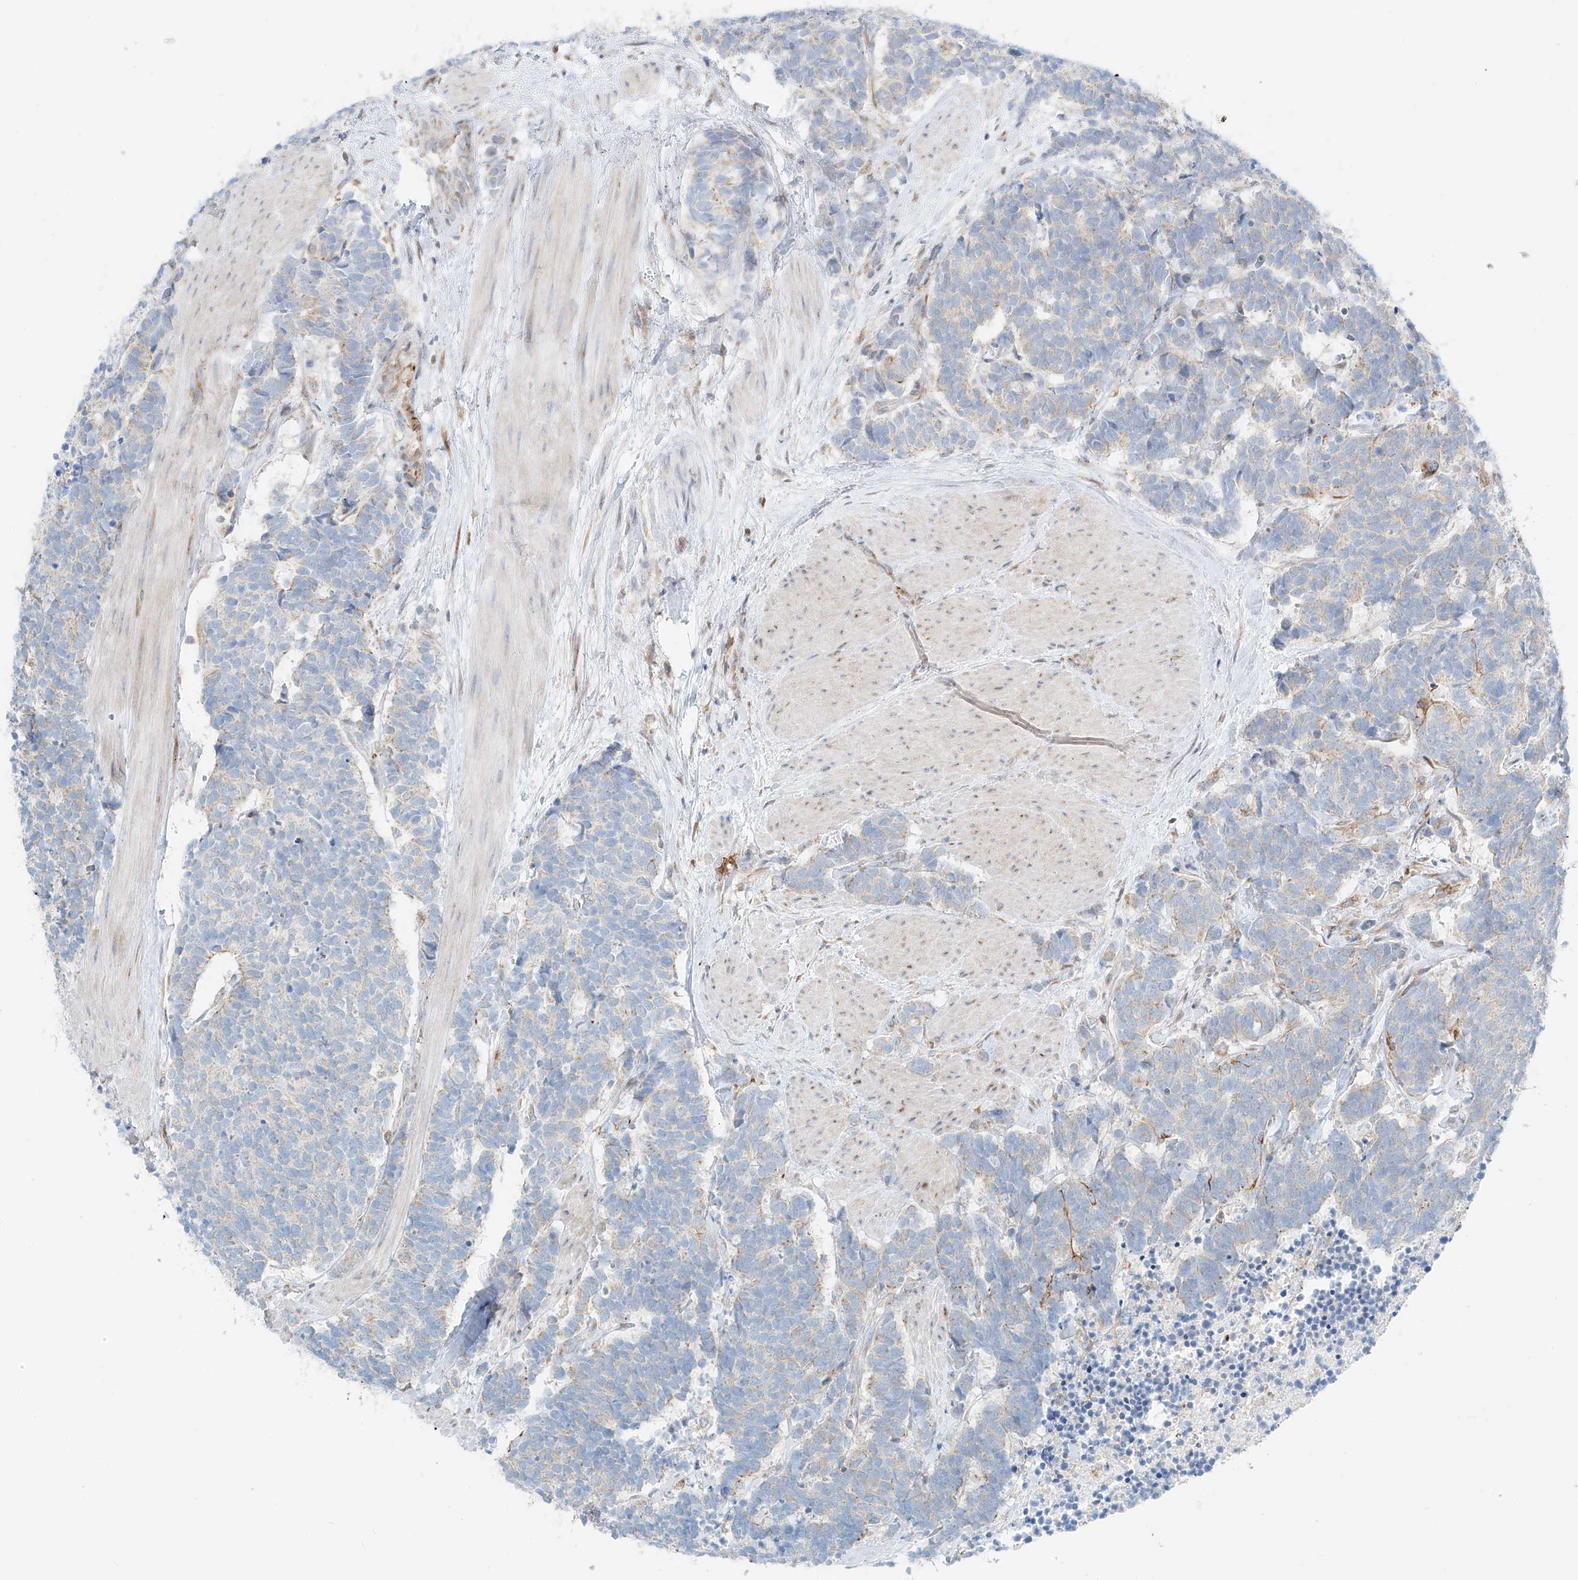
{"staining": {"intensity": "weak", "quantity": "<25%", "location": "cytoplasmic/membranous"}, "tissue": "carcinoid", "cell_type": "Tumor cells", "image_type": "cancer", "snomed": [{"axis": "morphology", "description": "Carcinoma, NOS"}, {"axis": "morphology", "description": "Carcinoid, malignant, NOS"}, {"axis": "topography", "description": "Urinary bladder"}], "caption": "High magnification brightfield microscopy of carcinoid stained with DAB (3,3'-diaminobenzidine) (brown) and counterstained with hematoxylin (blue): tumor cells show no significant staining. (DAB (3,3'-diaminobenzidine) immunohistochemistry (IHC), high magnification).", "gene": "EIPR1", "patient": {"sex": "male", "age": 57}}